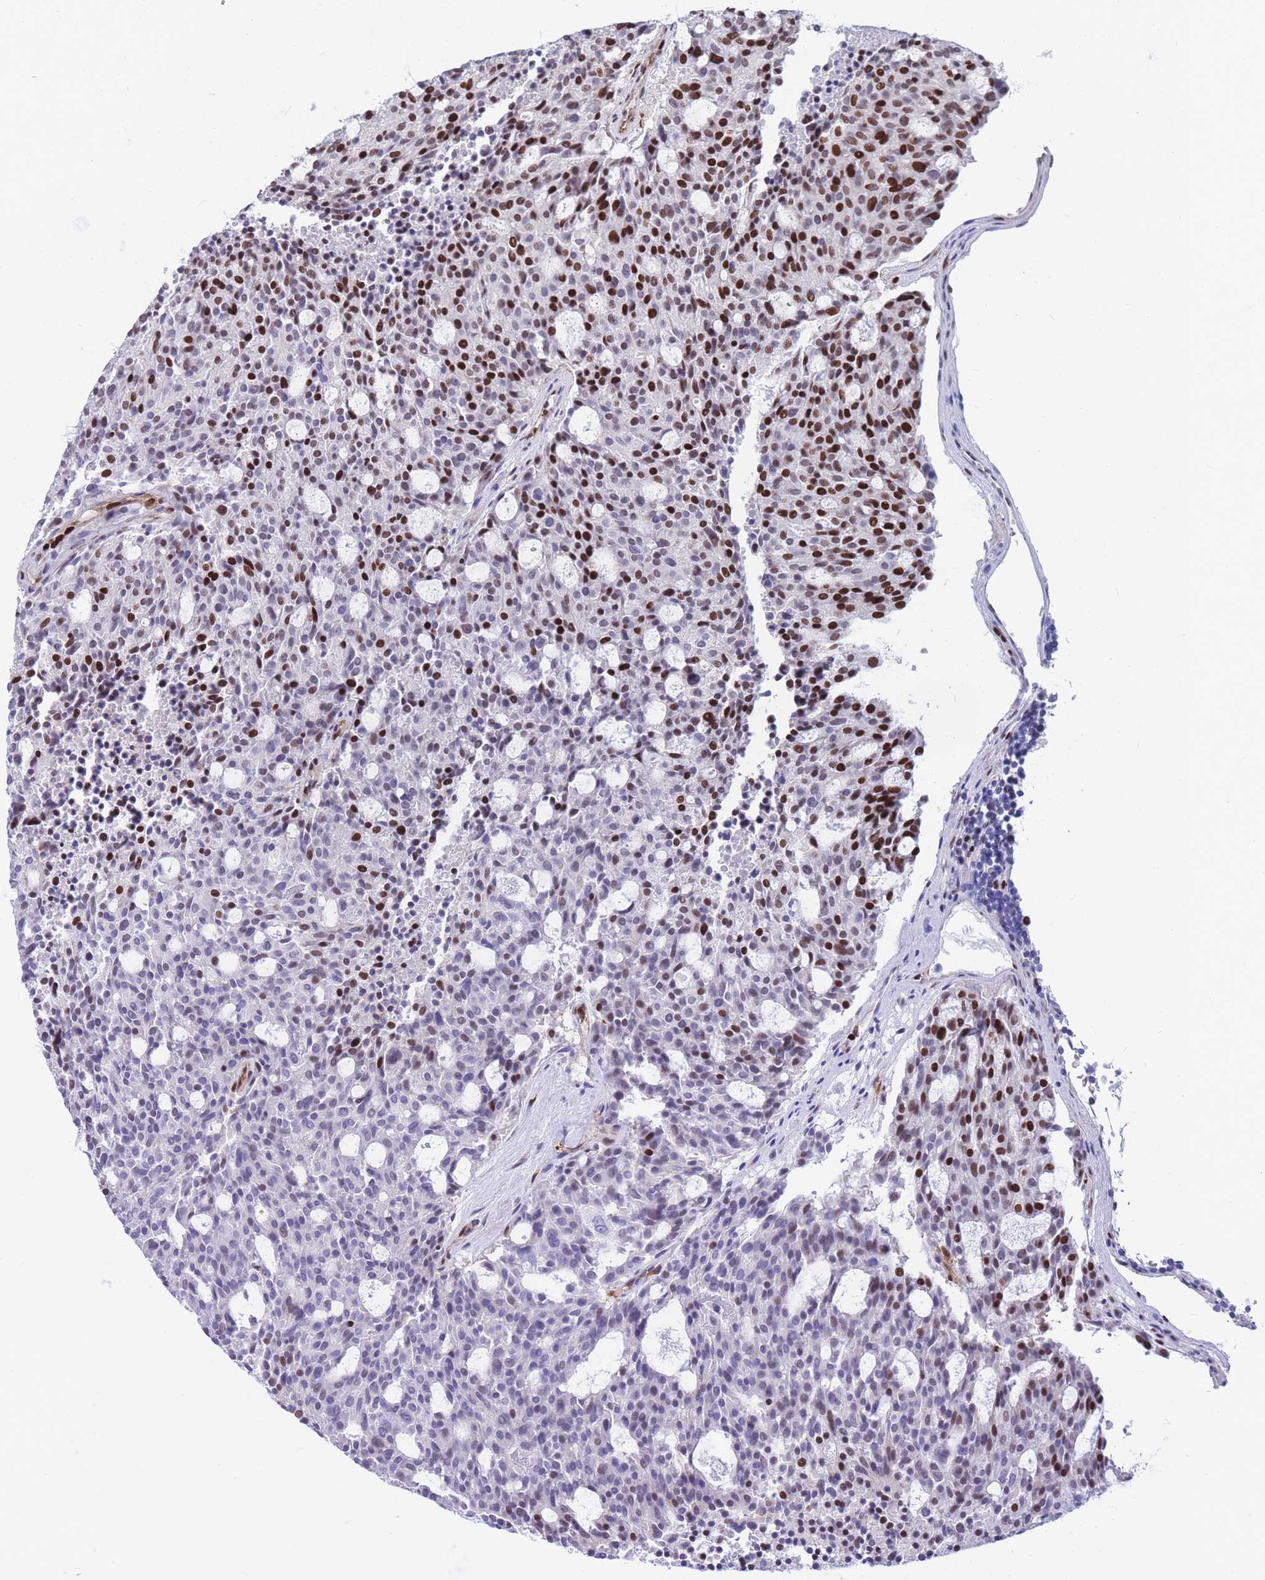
{"staining": {"intensity": "strong", "quantity": "25%-75%", "location": "nuclear"}, "tissue": "carcinoid", "cell_type": "Tumor cells", "image_type": "cancer", "snomed": [{"axis": "morphology", "description": "Carcinoid, malignant, NOS"}, {"axis": "topography", "description": "Pancreas"}], "caption": "Malignant carcinoid stained with immunohistochemistry (IHC) demonstrates strong nuclear positivity in approximately 25%-75% of tumor cells. The protein of interest is shown in brown color, while the nuclei are stained blue.", "gene": "NASP", "patient": {"sex": "female", "age": 54}}